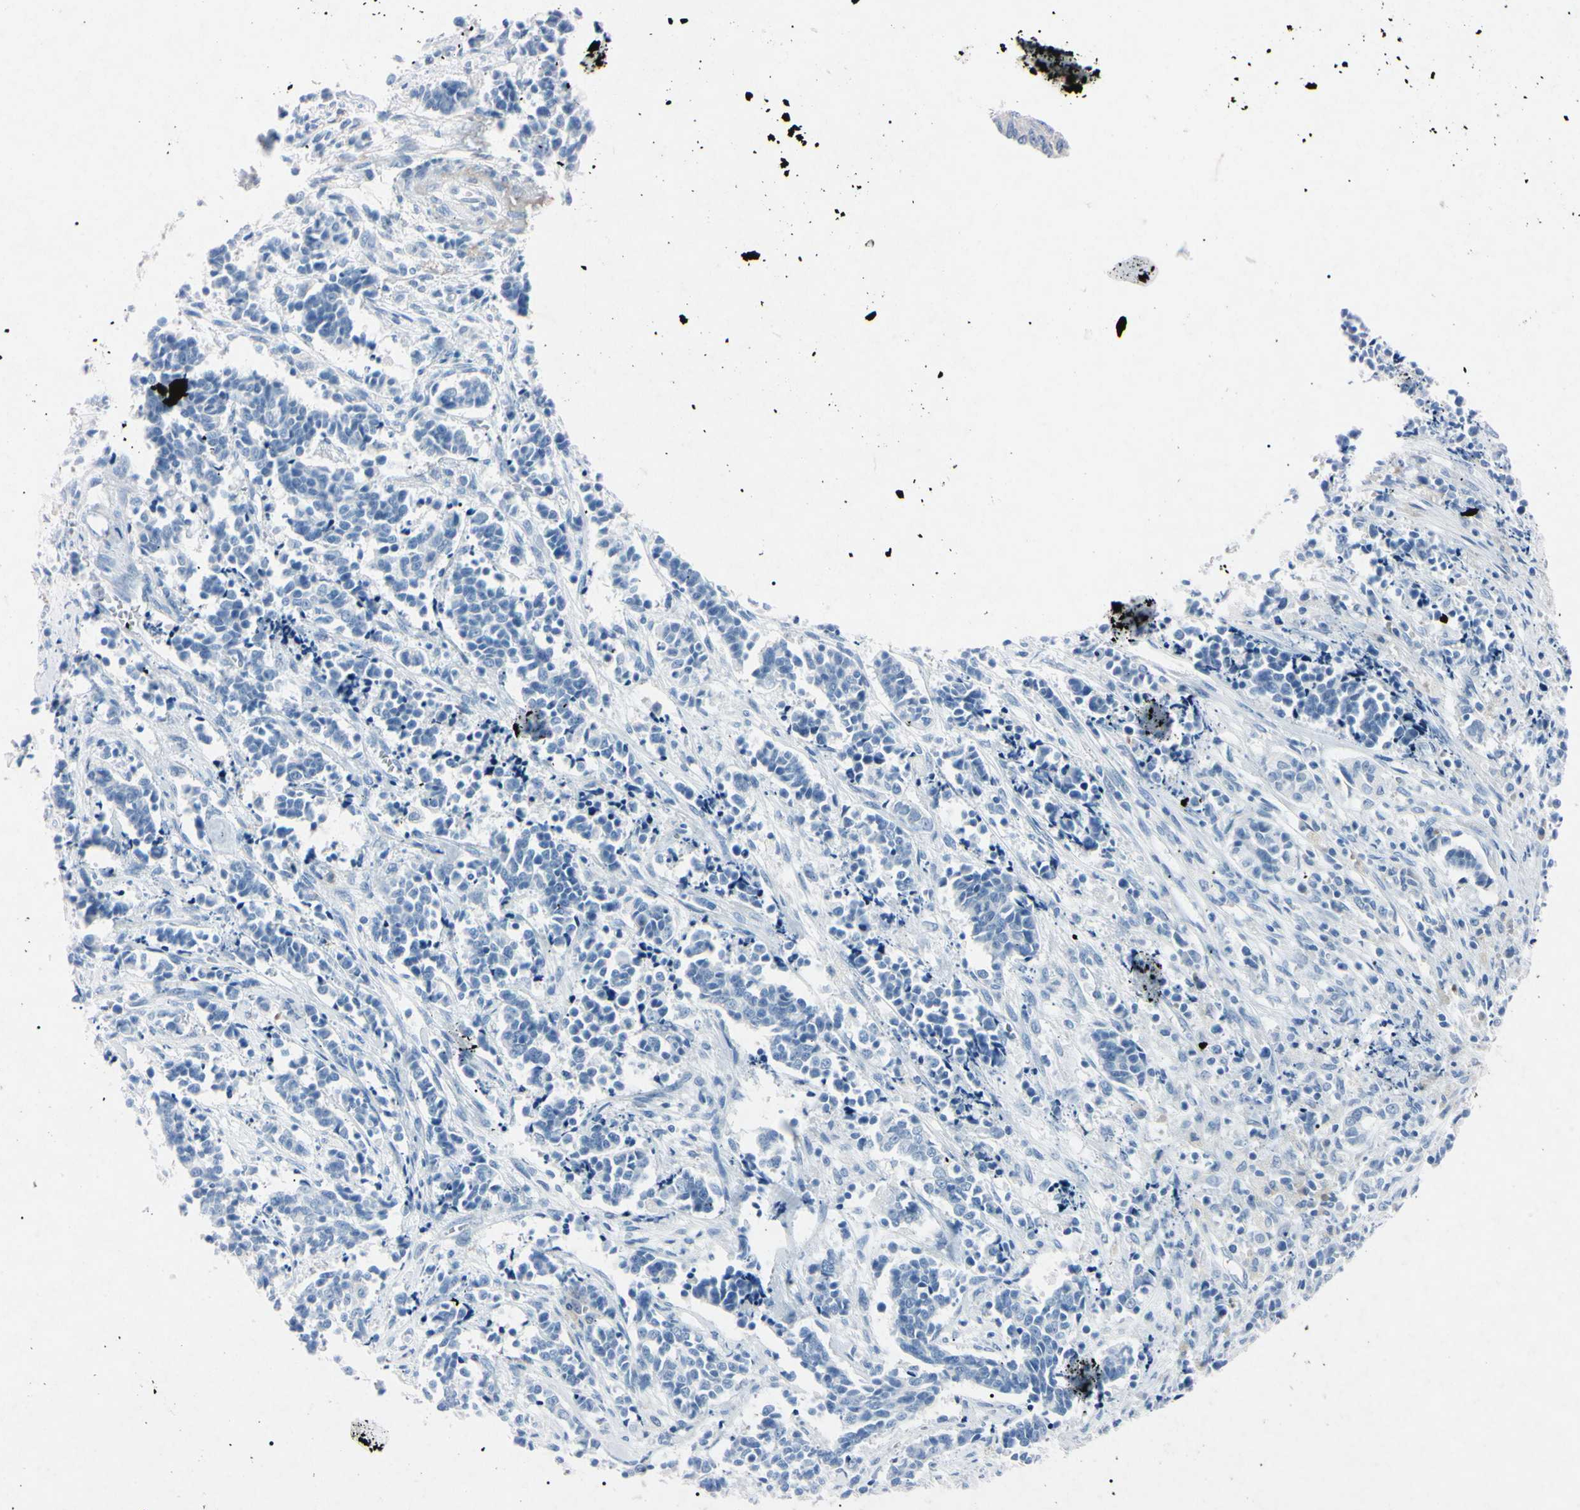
{"staining": {"intensity": "negative", "quantity": "none", "location": "none"}, "tissue": "cervical cancer", "cell_type": "Tumor cells", "image_type": "cancer", "snomed": [{"axis": "morphology", "description": "Normal tissue, NOS"}, {"axis": "morphology", "description": "Squamous cell carcinoma, NOS"}, {"axis": "topography", "description": "Cervix"}], "caption": "Cervical cancer (squamous cell carcinoma) stained for a protein using immunohistochemistry demonstrates no positivity tumor cells.", "gene": "ELN", "patient": {"sex": "female", "age": 35}}